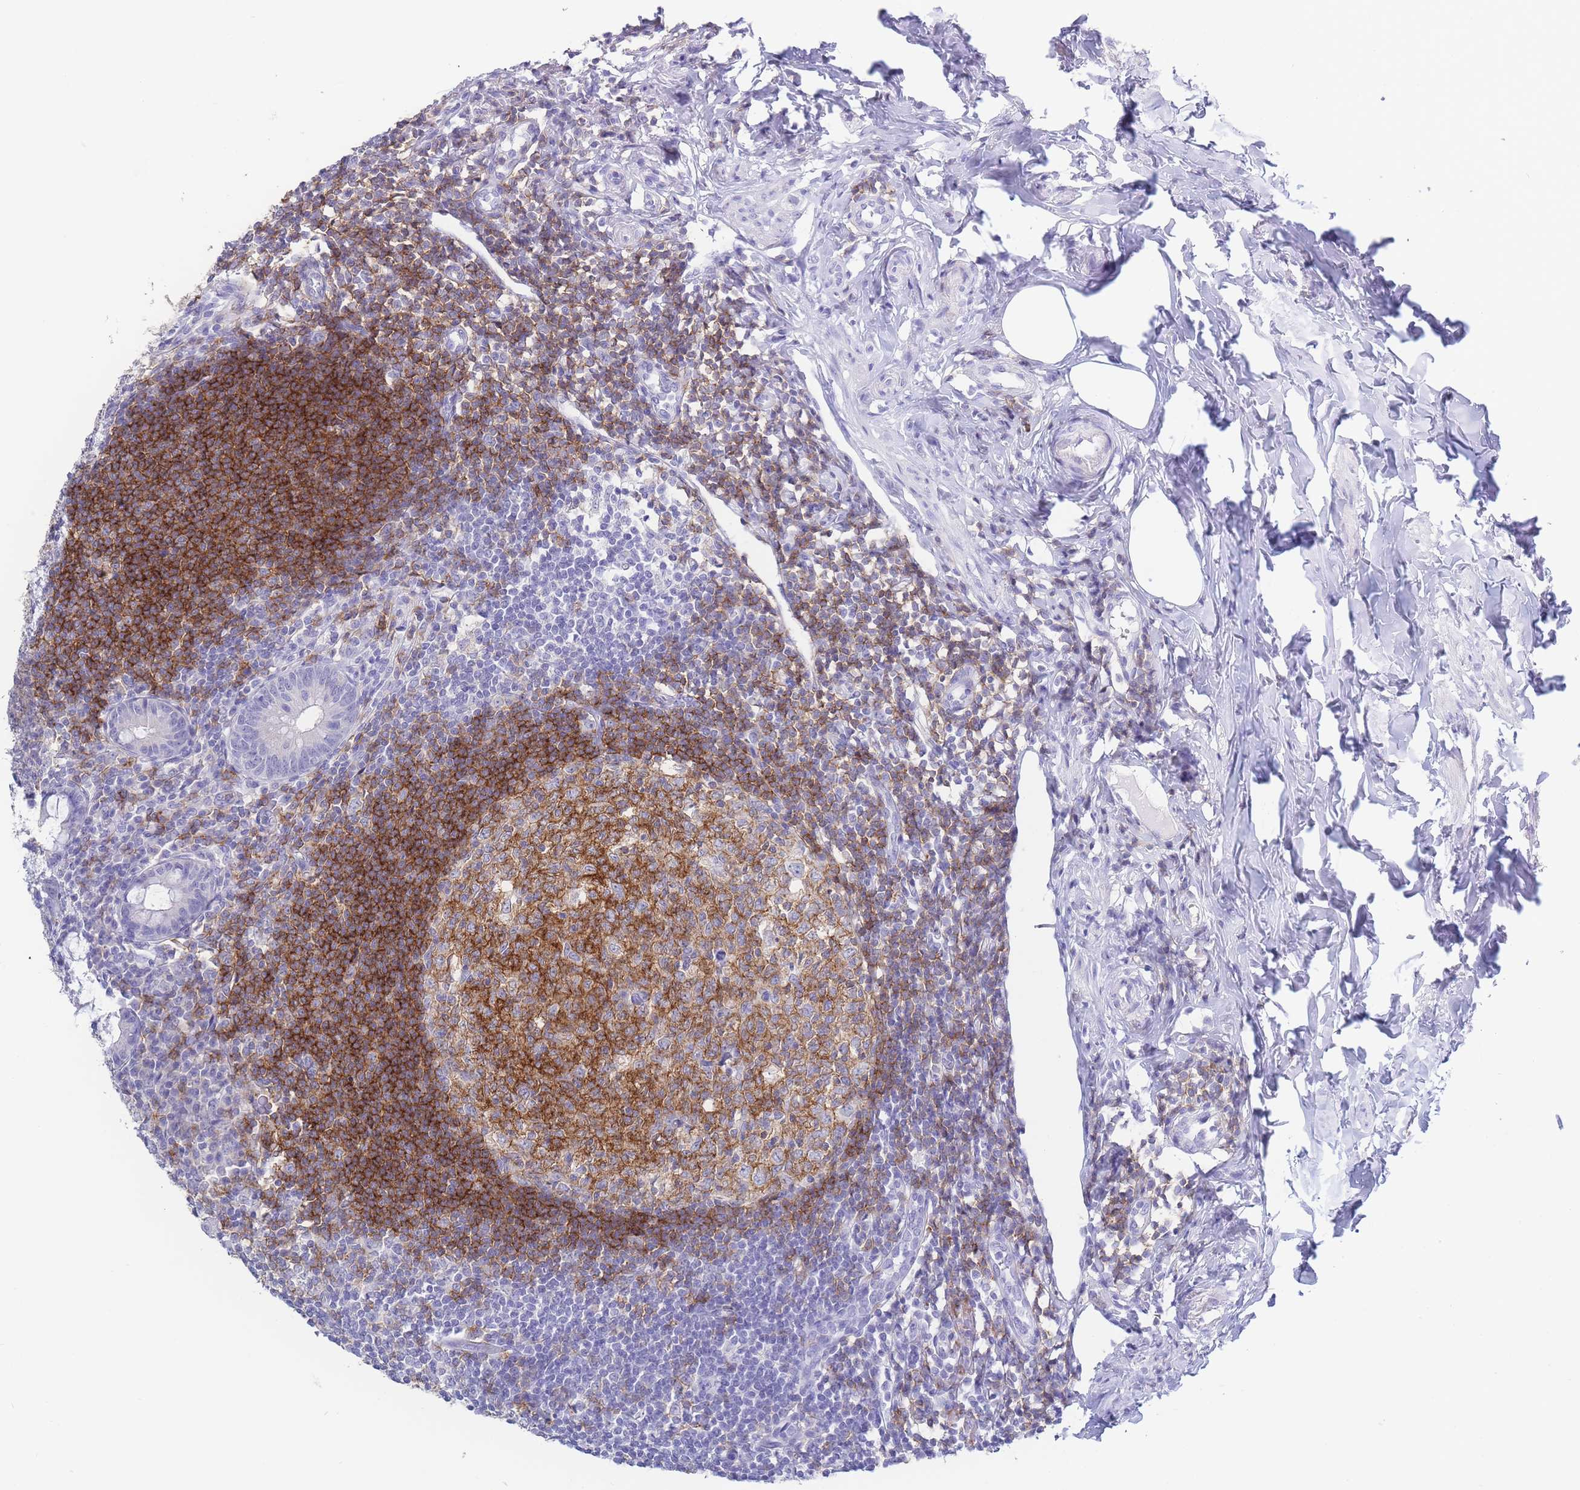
{"staining": {"intensity": "negative", "quantity": "none", "location": "none"}, "tissue": "appendix", "cell_type": "Glandular cells", "image_type": "normal", "snomed": [{"axis": "morphology", "description": "Normal tissue, NOS"}, {"axis": "topography", "description": "Appendix"}], "caption": "High magnification brightfield microscopy of normal appendix stained with DAB (brown) and counterstained with hematoxylin (blue): glandular cells show no significant positivity. (DAB IHC visualized using brightfield microscopy, high magnification).", "gene": "CD37", "patient": {"sex": "female", "age": 33}}